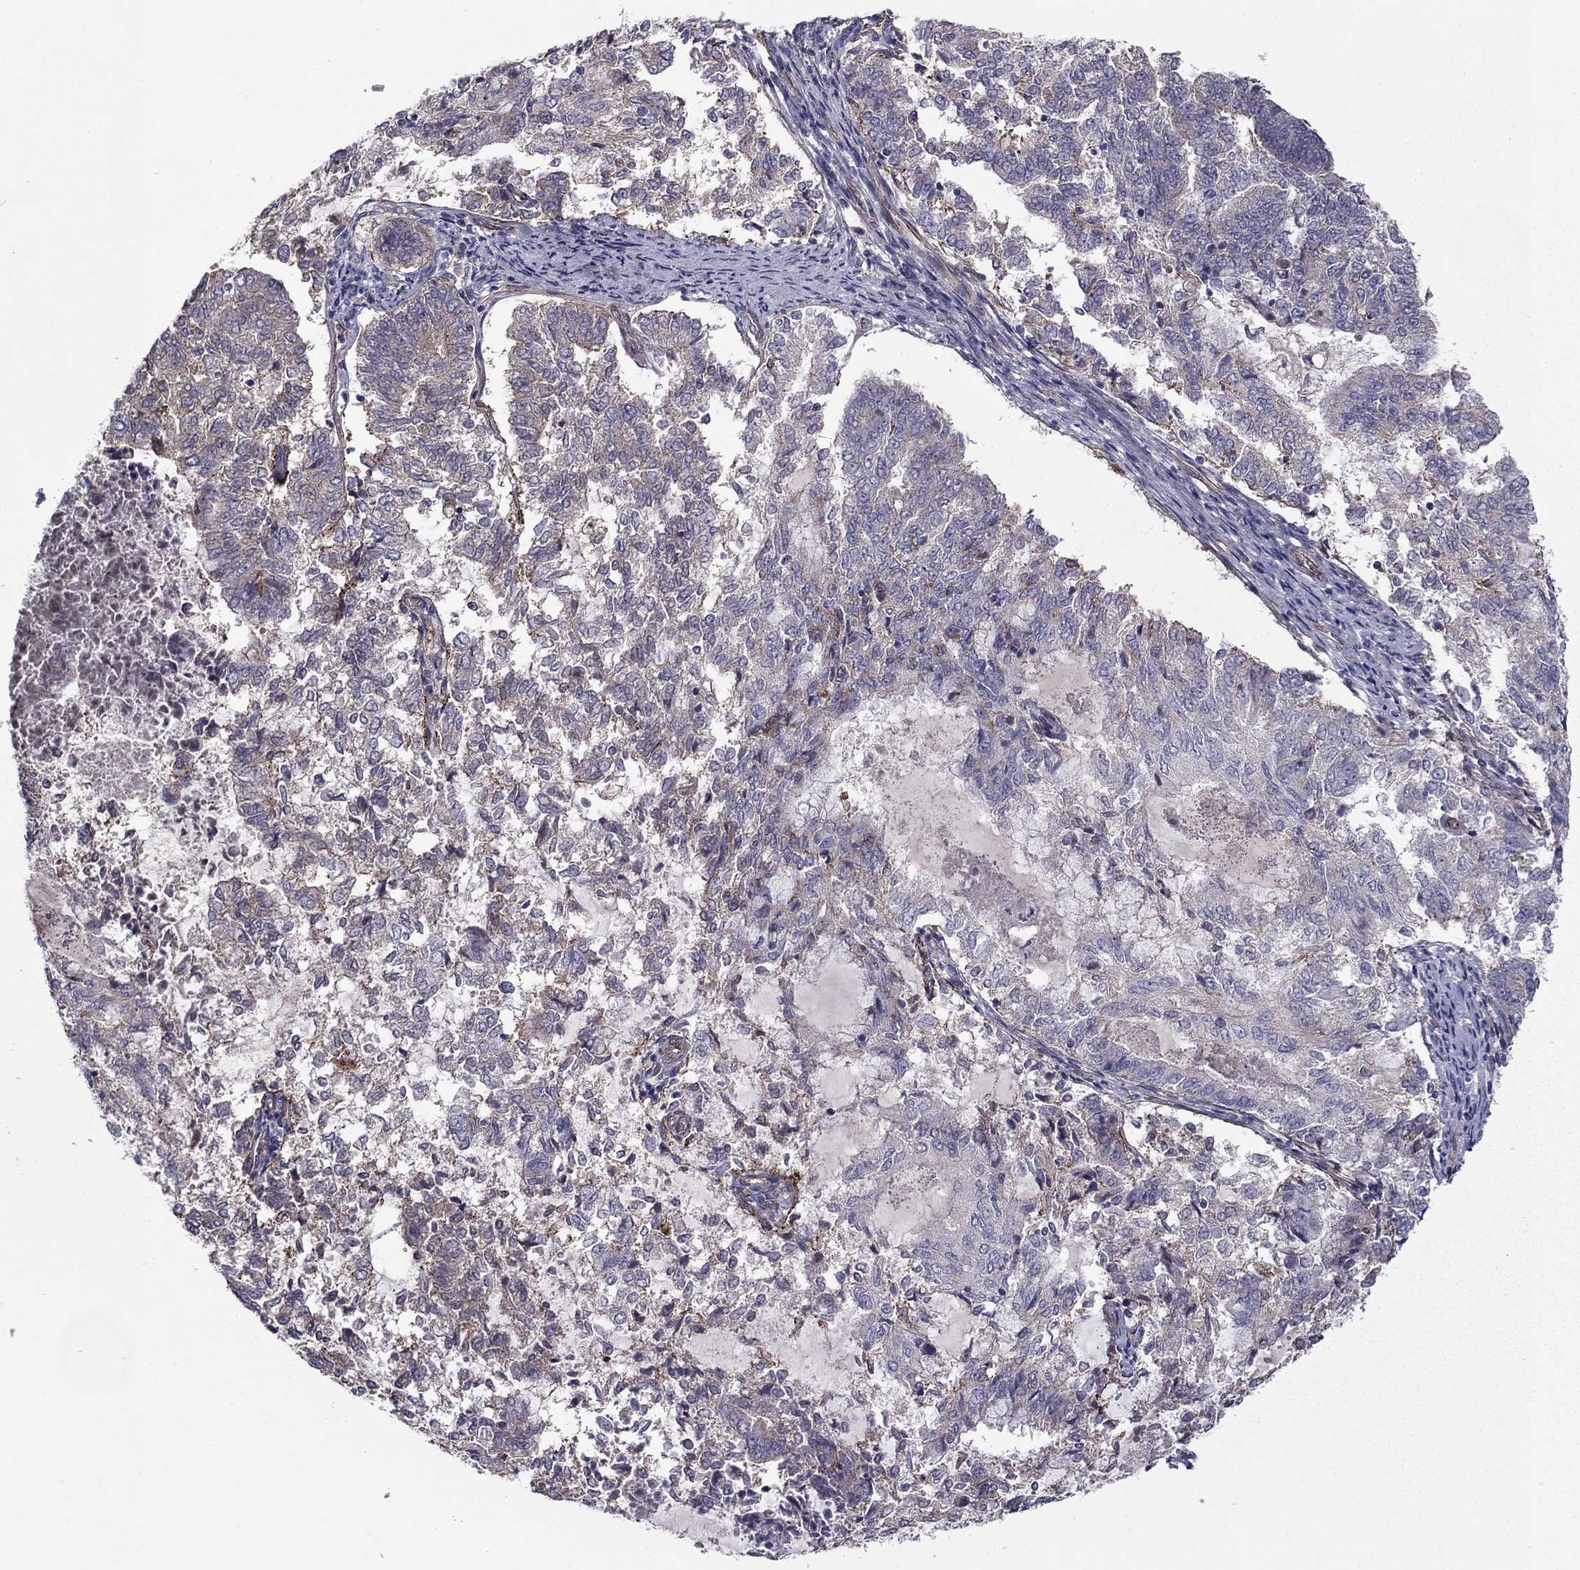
{"staining": {"intensity": "negative", "quantity": "none", "location": "none"}, "tissue": "endometrial cancer", "cell_type": "Tumor cells", "image_type": "cancer", "snomed": [{"axis": "morphology", "description": "Adenocarcinoma, NOS"}, {"axis": "topography", "description": "Endometrium"}], "caption": "A high-resolution micrograph shows immunohistochemistry staining of endometrial cancer, which displays no significant staining in tumor cells.", "gene": "SHMT1", "patient": {"sex": "female", "age": 65}}